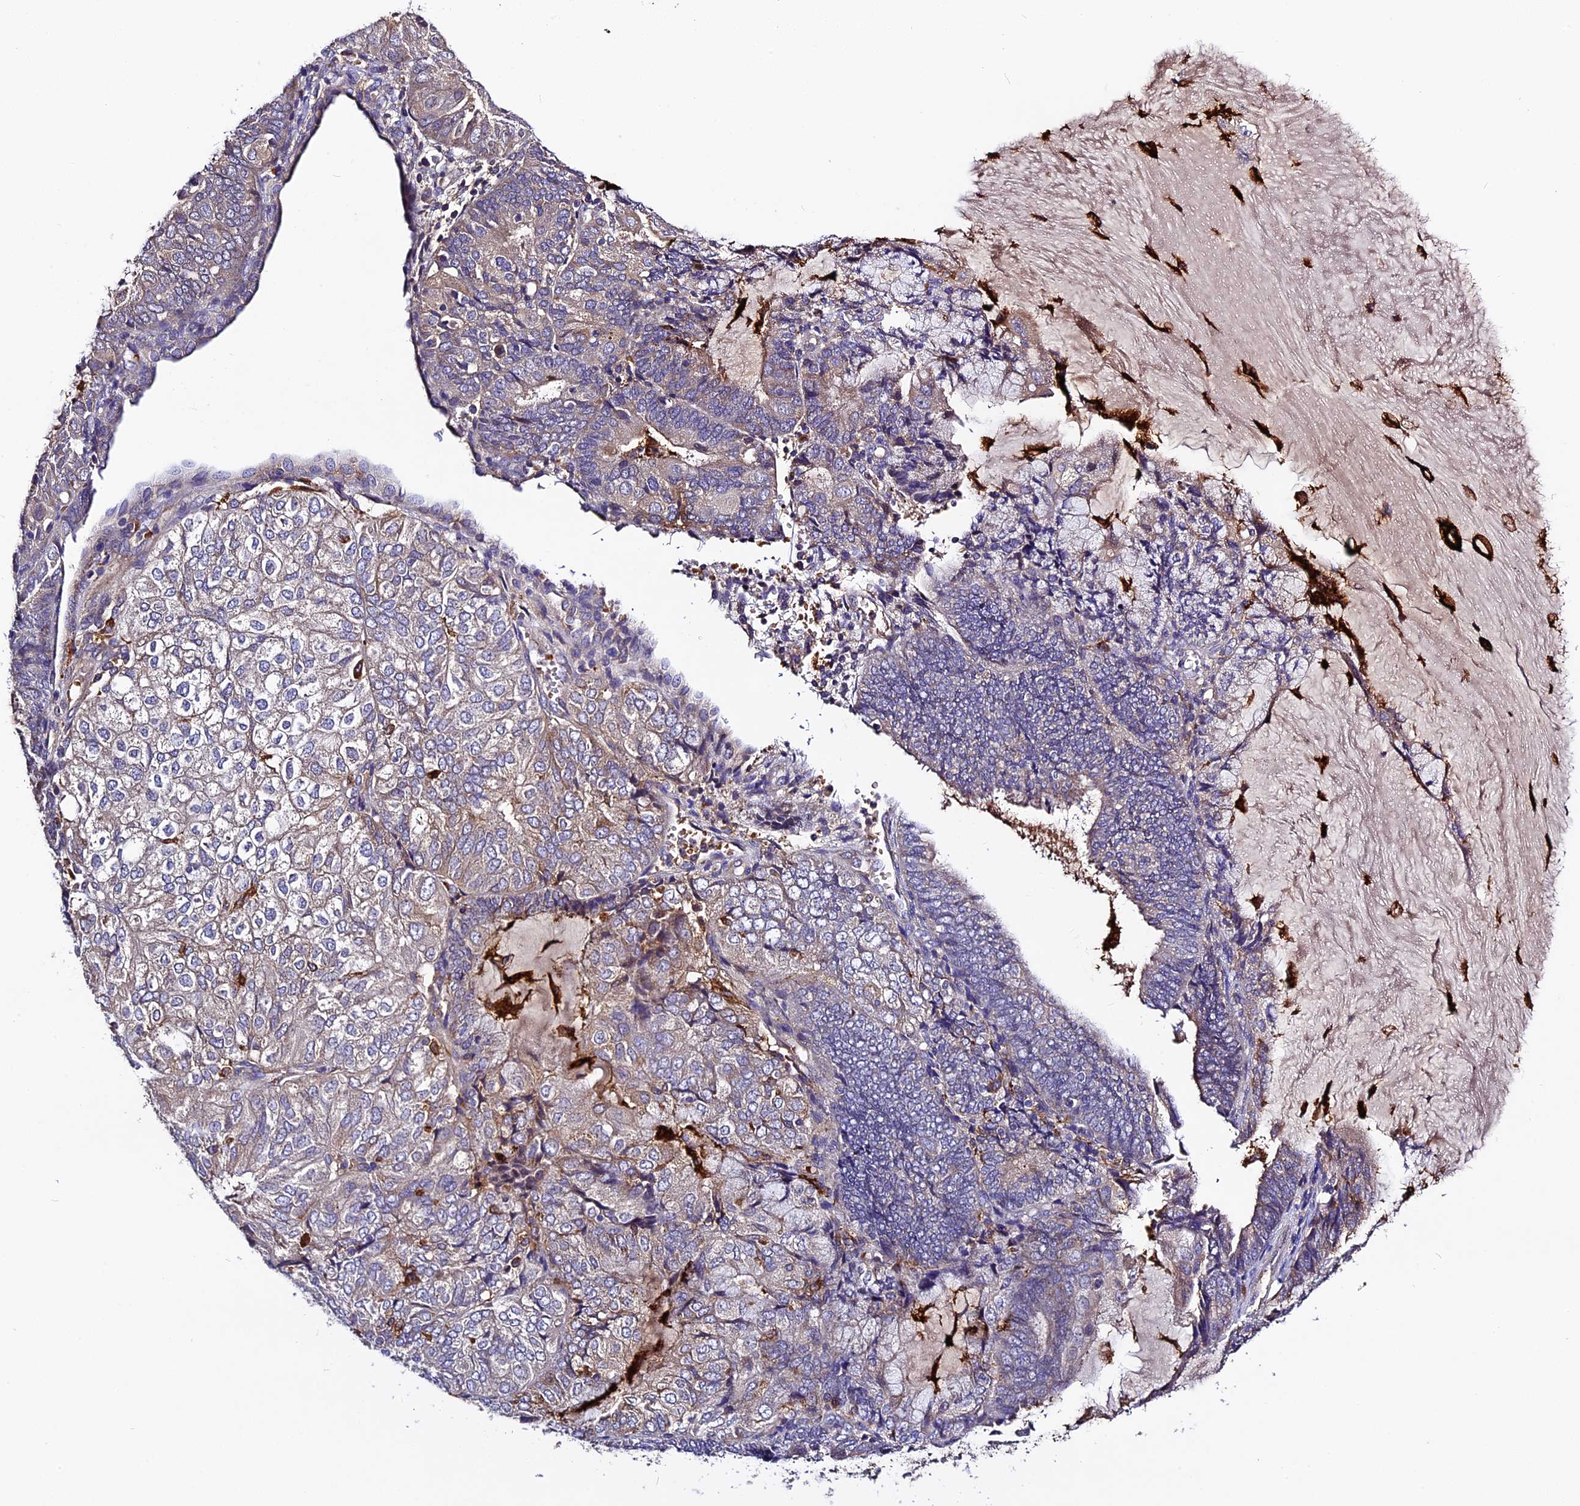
{"staining": {"intensity": "weak", "quantity": "<25%", "location": "cytoplasmic/membranous"}, "tissue": "endometrial cancer", "cell_type": "Tumor cells", "image_type": "cancer", "snomed": [{"axis": "morphology", "description": "Adenocarcinoma, NOS"}, {"axis": "topography", "description": "Endometrium"}], "caption": "A high-resolution image shows immunohistochemistry staining of endometrial adenocarcinoma, which shows no significant staining in tumor cells.", "gene": "CILP2", "patient": {"sex": "female", "age": 81}}